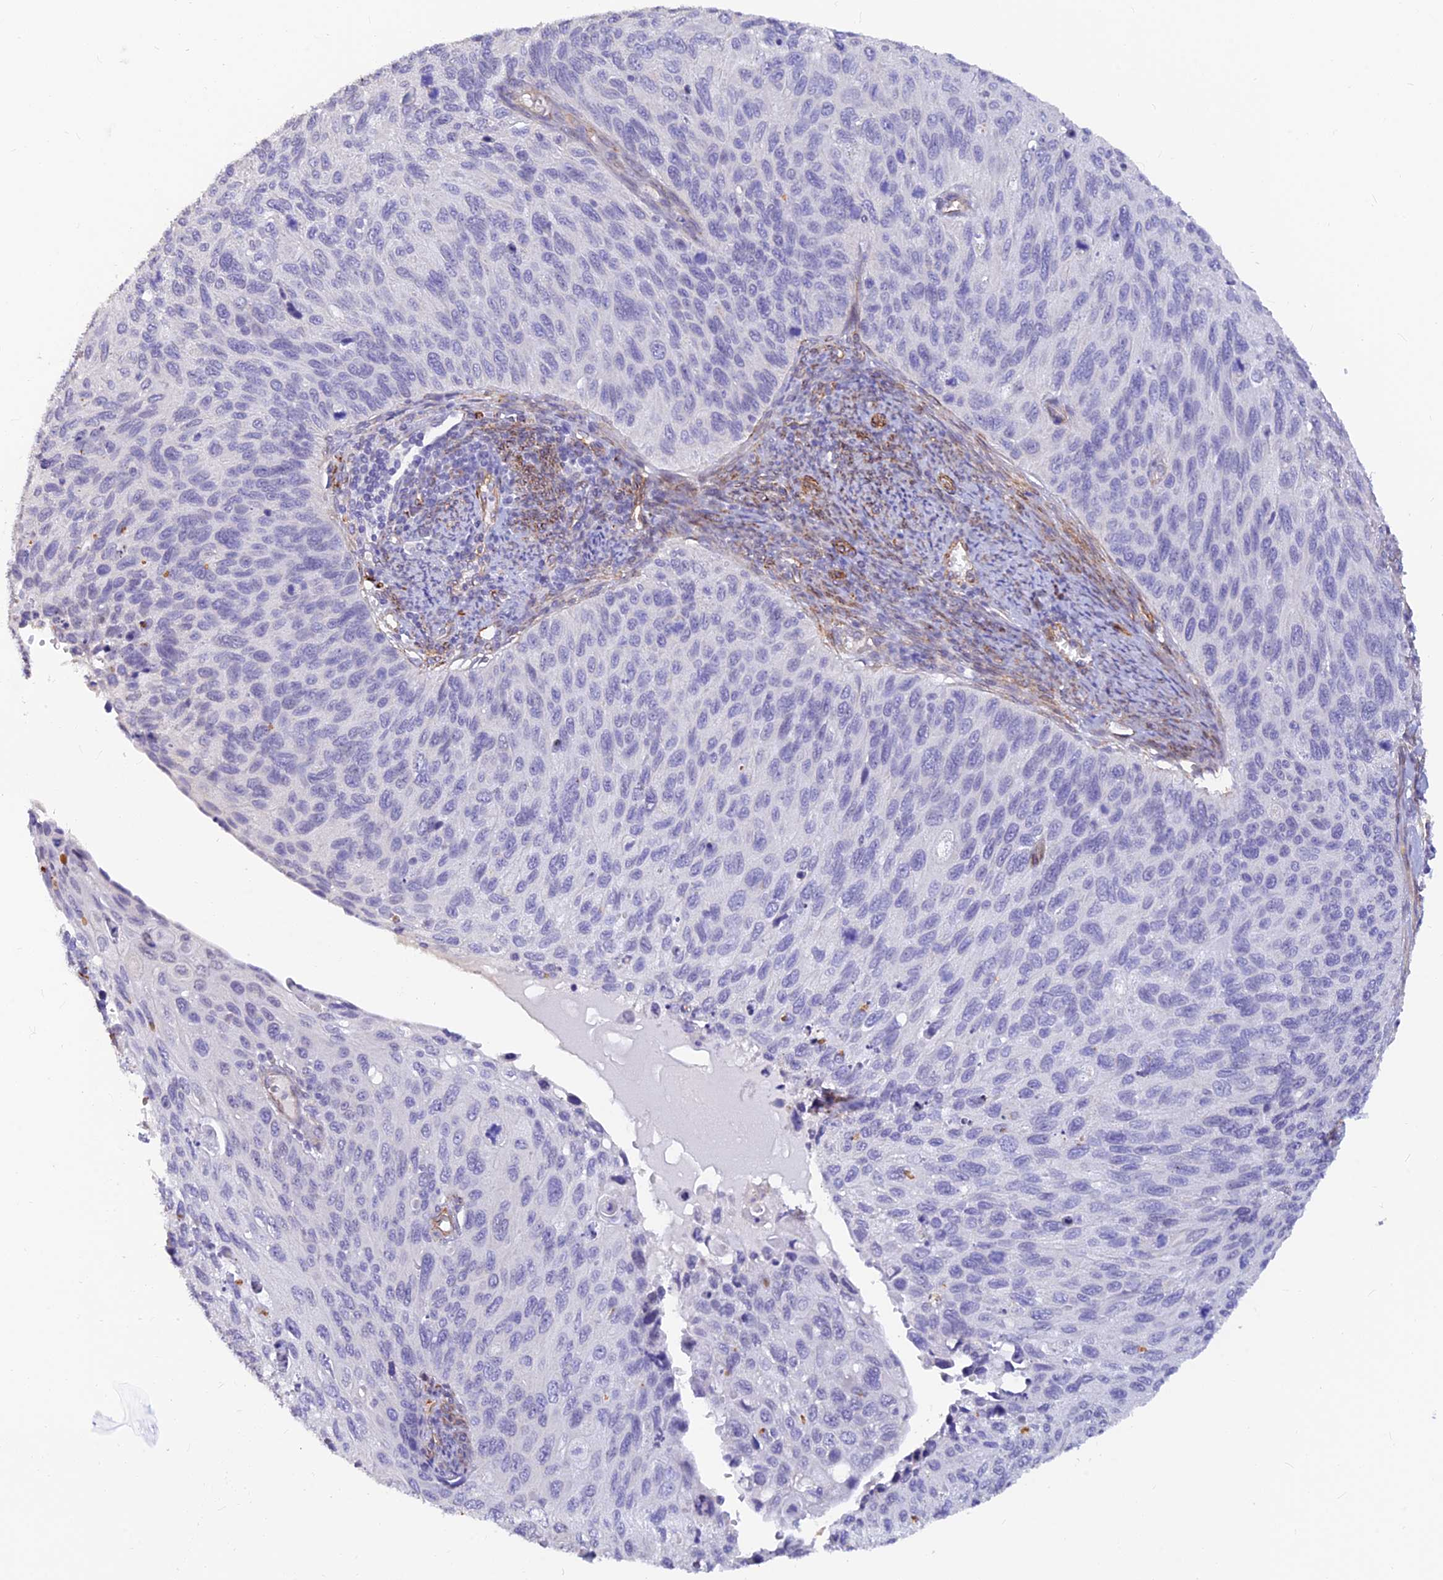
{"staining": {"intensity": "negative", "quantity": "none", "location": "none"}, "tissue": "cervical cancer", "cell_type": "Tumor cells", "image_type": "cancer", "snomed": [{"axis": "morphology", "description": "Squamous cell carcinoma, NOS"}, {"axis": "topography", "description": "Cervix"}], "caption": "Cervical cancer was stained to show a protein in brown. There is no significant expression in tumor cells.", "gene": "ALDH1L2", "patient": {"sex": "female", "age": 70}}